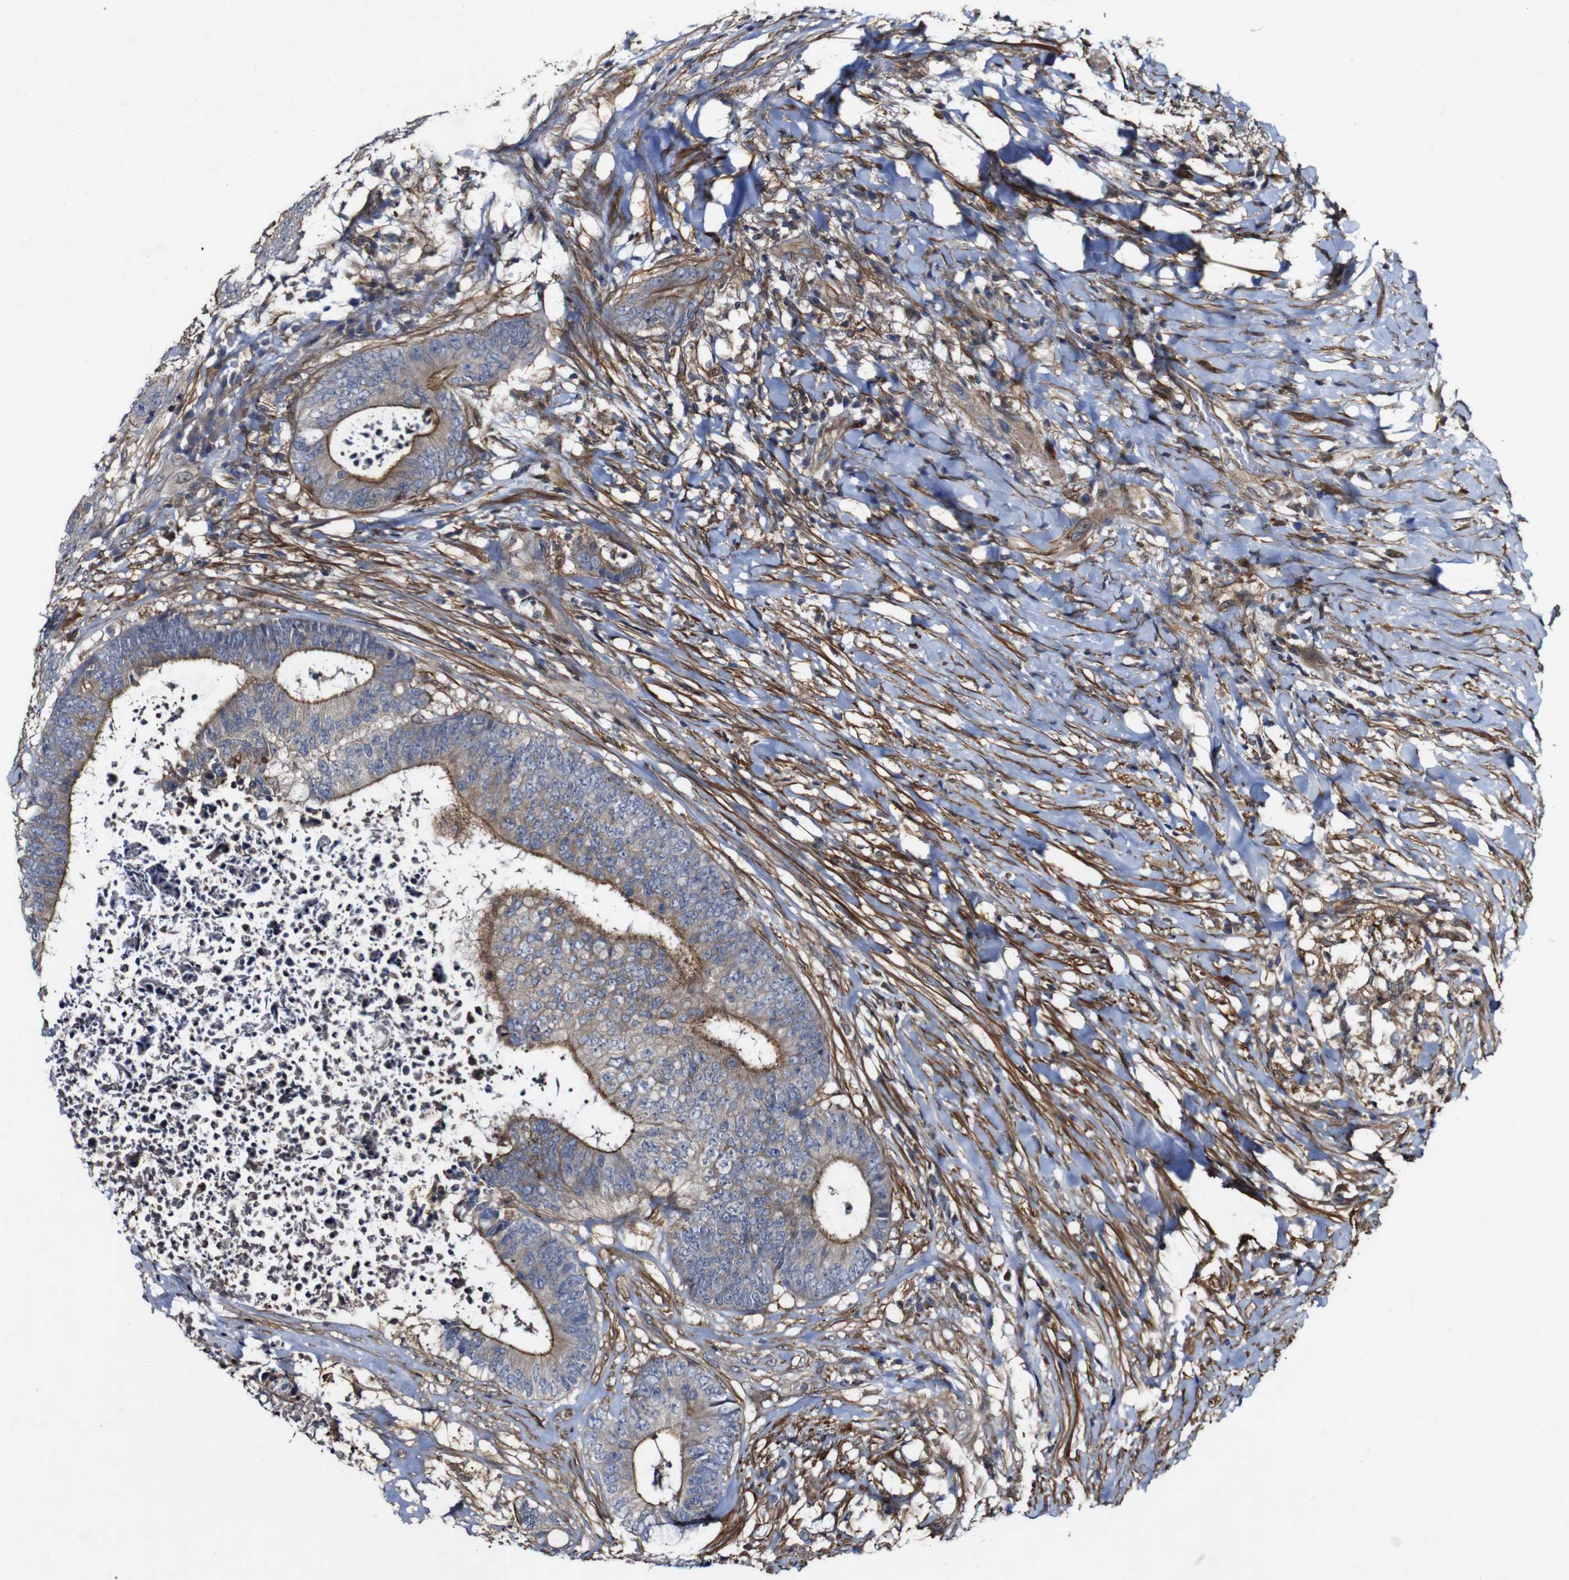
{"staining": {"intensity": "moderate", "quantity": ">75%", "location": "cytoplasmic/membranous"}, "tissue": "colorectal cancer", "cell_type": "Tumor cells", "image_type": "cancer", "snomed": [{"axis": "morphology", "description": "Adenocarcinoma, NOS"}, {"axis": "topography", "description": "Rectum"}], "caption": "Protein staining displays moderate cytoplasmic/membranous expression in approximately >75% of tumor cells in adenocarcinoma (colorectal).", "gene": "GSDME", "patient": {"sex": "male", "age": 72}}